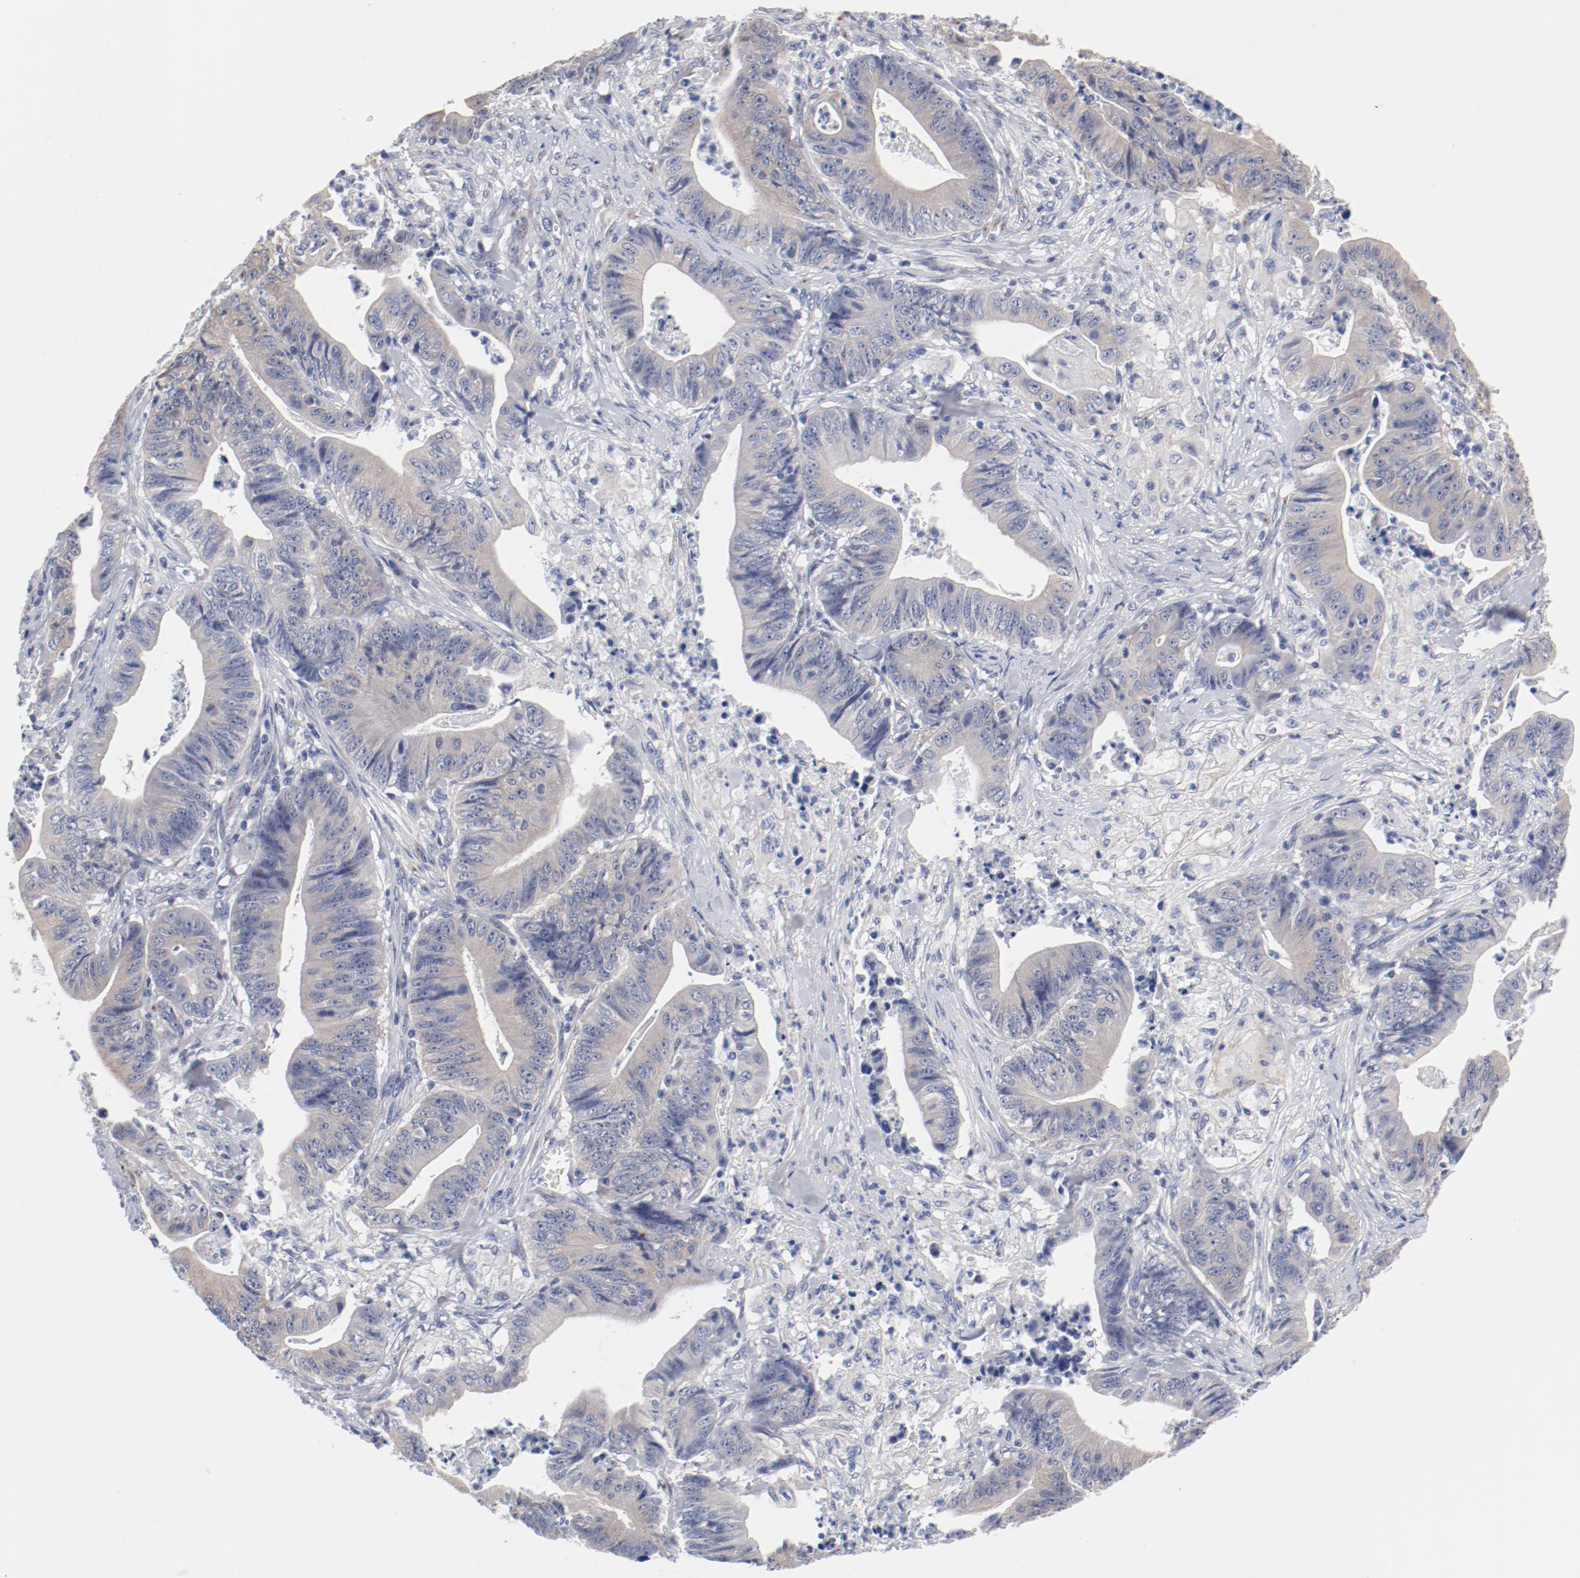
{"staining": {"intensity": "negative", "quantity": "none", "location": "none"}, "tissue": "stomach cancer", "cell_type": "Tumor cells", "image_type": "cancer", "snomed": [{"axis": "morphology", "description": "Adenocarcinoma, NOS"}, {"axis": "topography", "description": "Stomach, lower"}], "caption": "Tumor cells are negative for protein expression in human stomach adenocarcinoma.", "gene": "GPR143", "patient": {"sex": "female", "age": 86}}